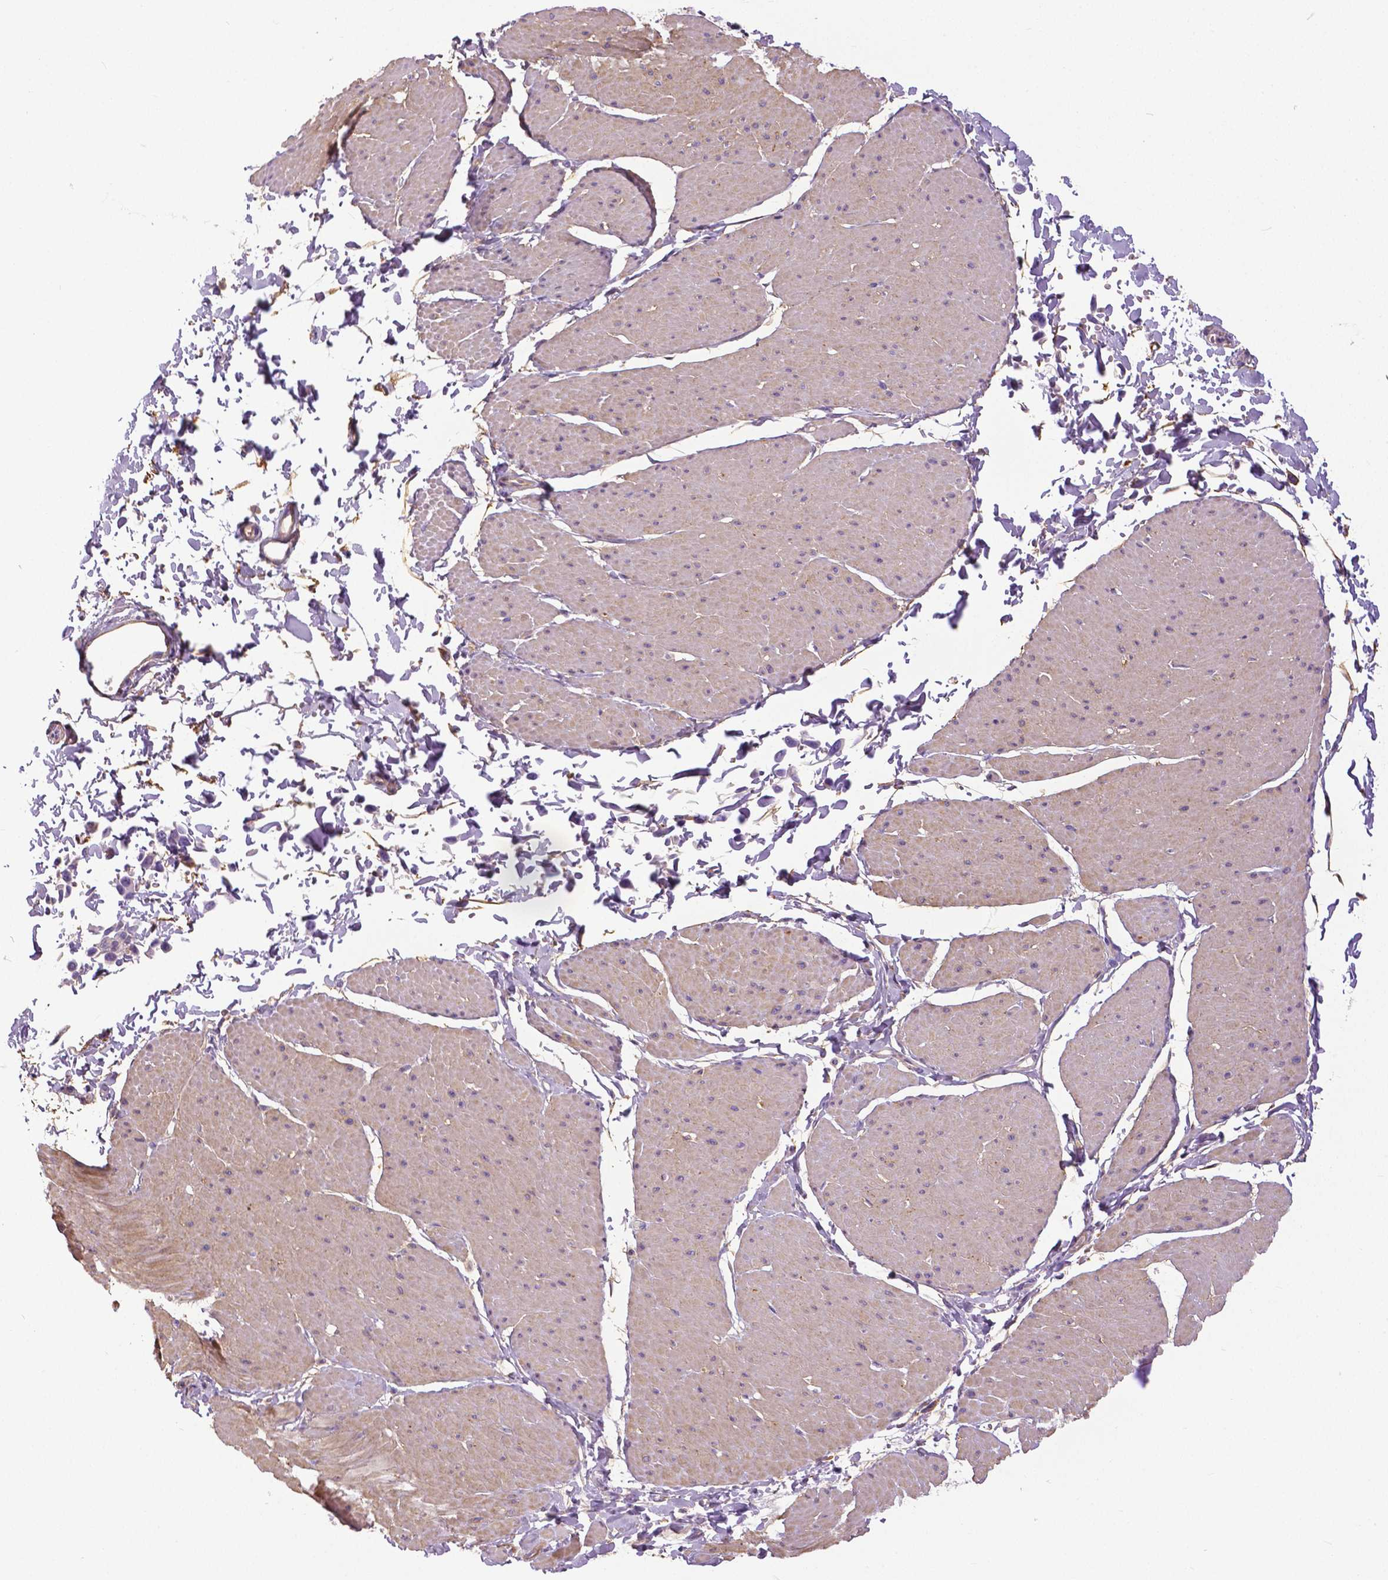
{"staining": {"intensity": "negative", "quantity": "none", "location": "none"}, "tissue": "adipose tissue", "cell_type": "Adipocytes", "image_type": "normal", "snomed": [{"axis": "morphology", "description": "Normal tissue, NOS"}, {"axis": "topography", "description": "Smooth muscle"}, {"axis": "topography", "description": "Peripheral nerve tissue"}], "caption": "The histopathology image shows no staining of adipocytes in benign adipose tissue.", "gene": "ANXA13", "patient": {"sex": "male", "age": 58}}